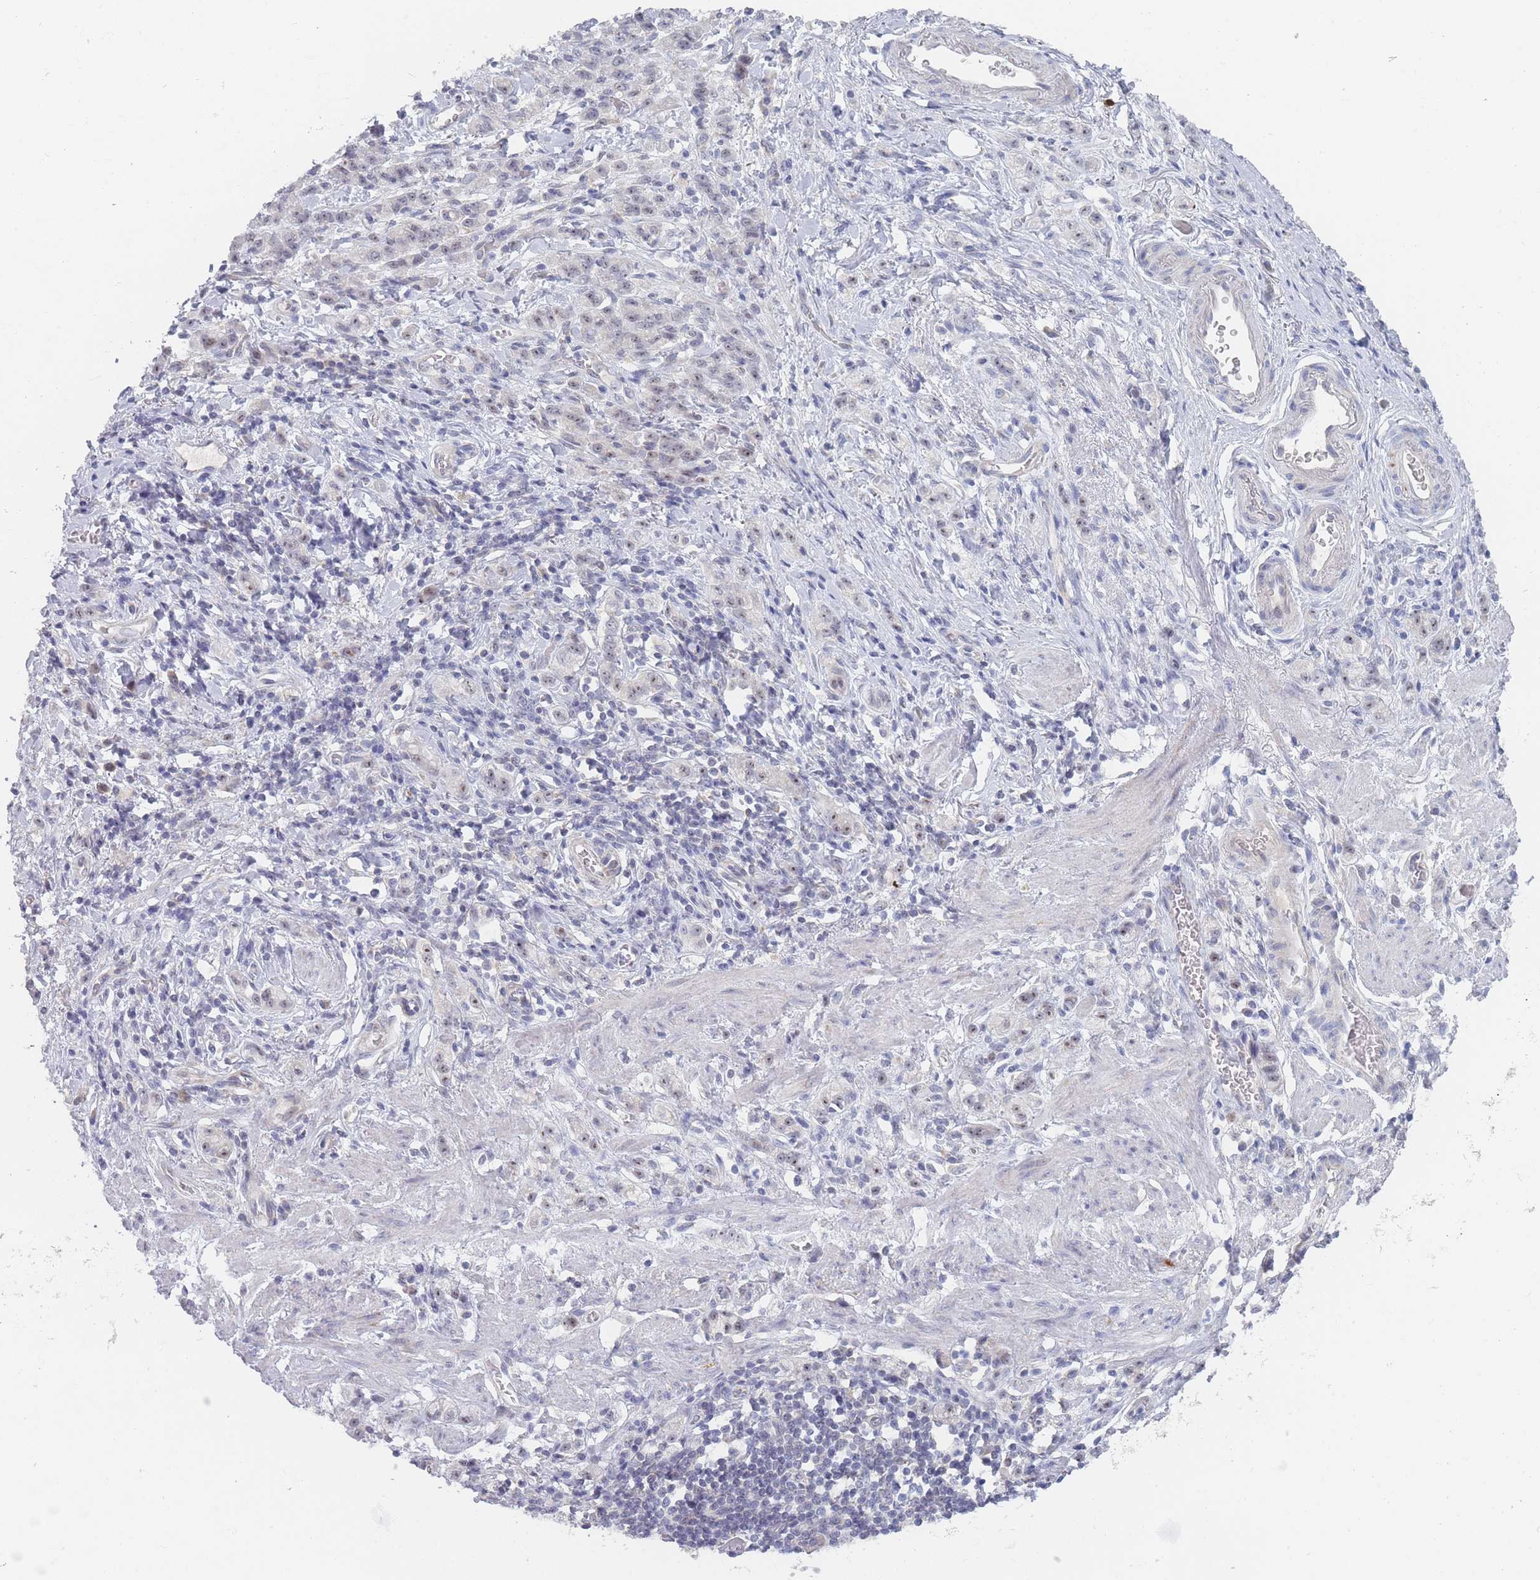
{"staining": {"intensity": "negative", "quantity": "none", "location": "none"}, "tissue": "stomach cancer", "cell_type": "Tumor cells", "image_type": "cancer", "snomed": [{"axis": "morphology", "description": "Adenocarcinoma, NOS"}, {"axis": "topography", "description": "Stomach"}], "caption": "Immunohistochemical staining of human stomach adenocarcinoma reveals no significant expression in tumor cells.", "gene": "RNF8", "patient": {"sex": "male", "age": 77}}